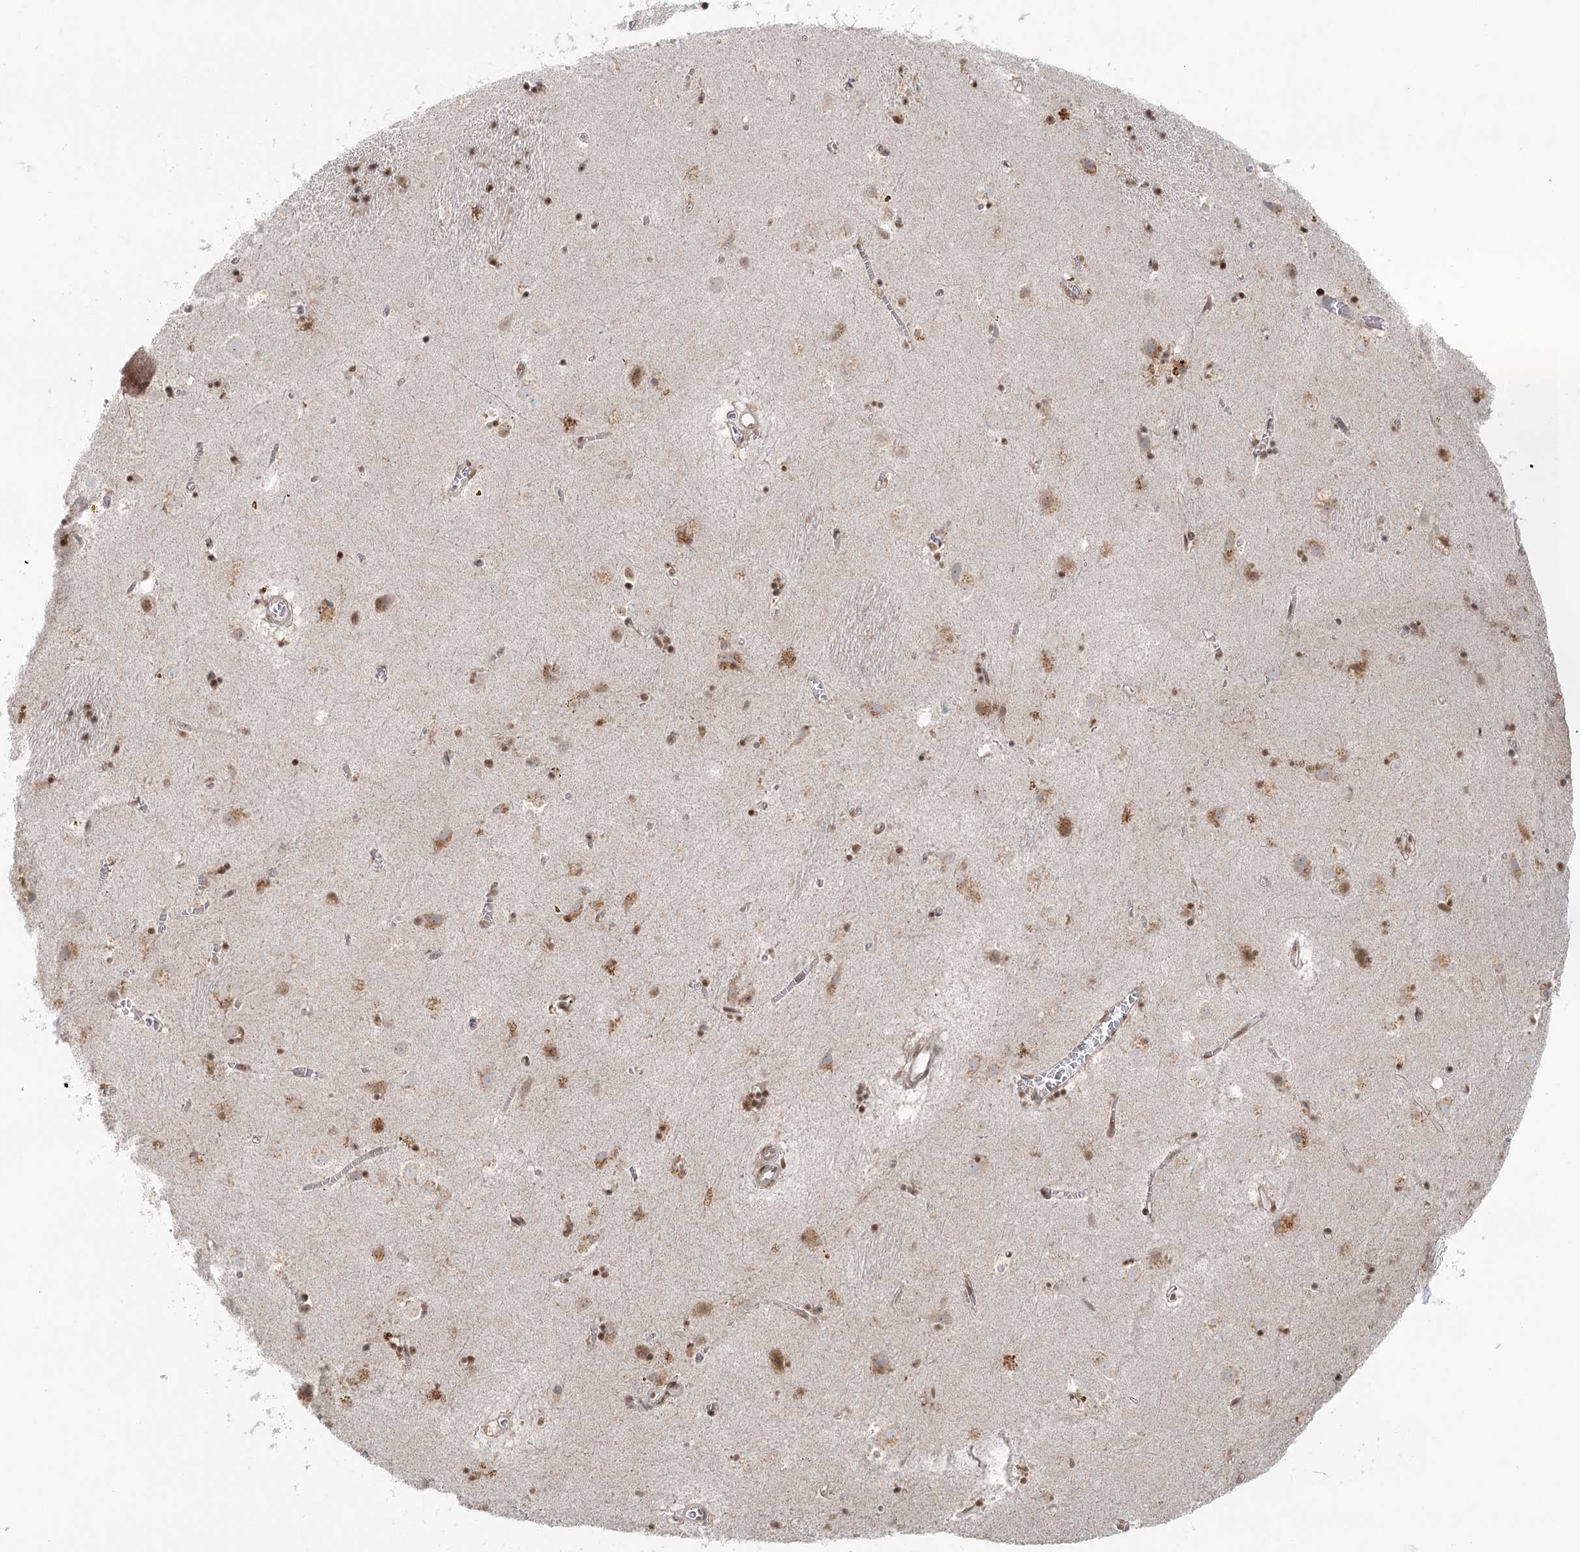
{"staining": {"intensity": "moderate", "quantity": ">75%", "location": "cytoplasmic/membranous,nuclear"}, "tissue": "caudate", "cell_type": "Glial cells", "image_type": "normal", "snomed": [{"axis": "morphology", "description": "Normal tissue, NOS"}, {"axis": "topography", "description": "Lateral ventricle wall"}], "caption": "Immunohistochemistry (IHC) photomicrograph of unremarkable caudate: caudate stained using immunohistochemistry shows medium levels of moderate protein expression localized specifically in the cytoplasmic/membranous,nuclear of glial cells, appearing as a cytoplasmic/membranous,nuclear brown color.", "gene": "R3HCC1L", "patient": {"sex": "male", "age": 70}}